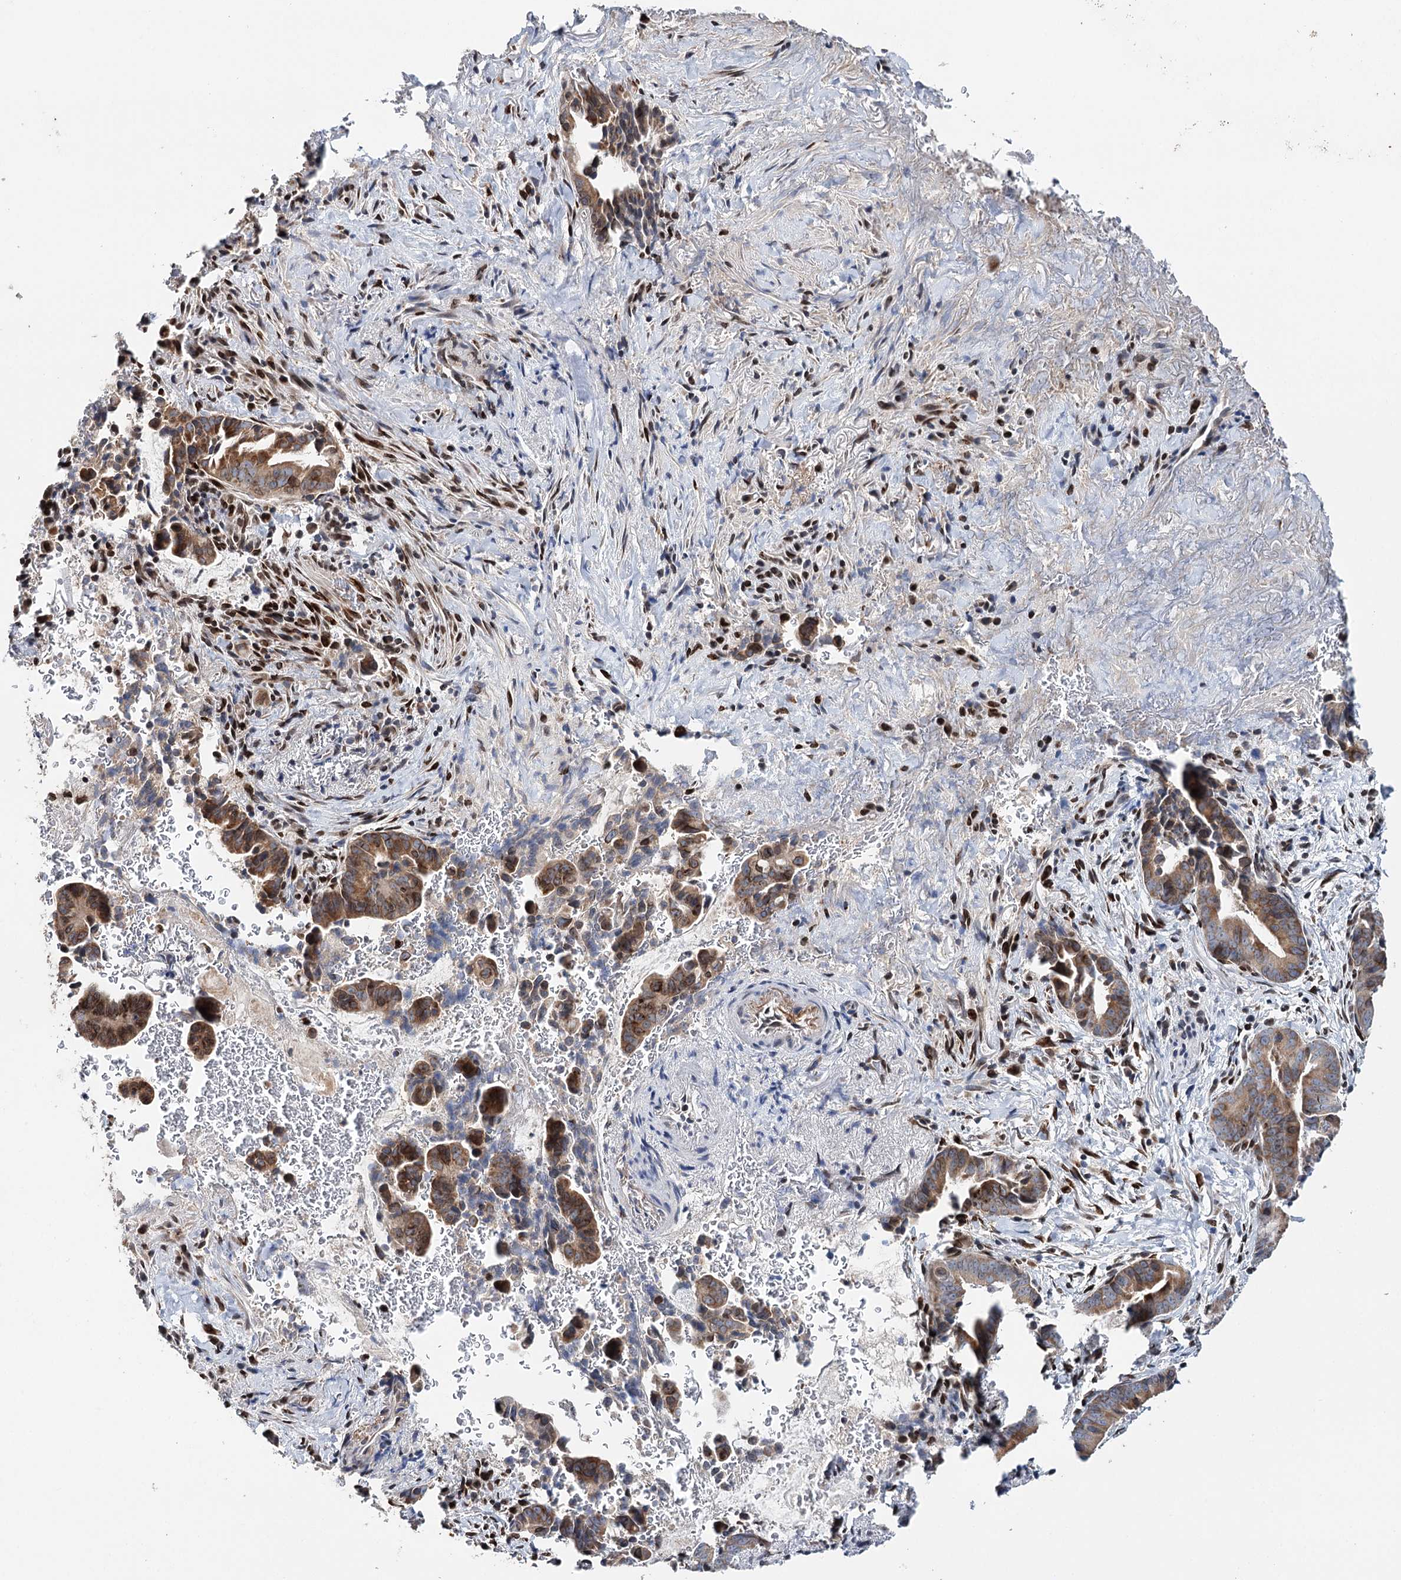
{"staining": {"intensity": "moderate", "quantity": ">75%", "location": "cytoplasmic/membranous,nuclear"}, "tissue": "pancreatic cancer", "cell_type": "Tumor cells", "image_type": "cancer", "snomed": [{"axis": "morphology", "description": "Adenocarcinoma, NOS"}, {"axis": "topography", "description": "Pancreas"}], "caption": "Immunohistochemical staining of pancreatic adenocarcinoma reveals medium levels of moderate cytoplasmic/membranous and nuclear protein expression in approximately >75% of tumor cells. (brown staining indicates protein expression, while blue staining denotes nuclei).", "gene": "CFAP46", "patient": {"sex": "female", "age": 63}}